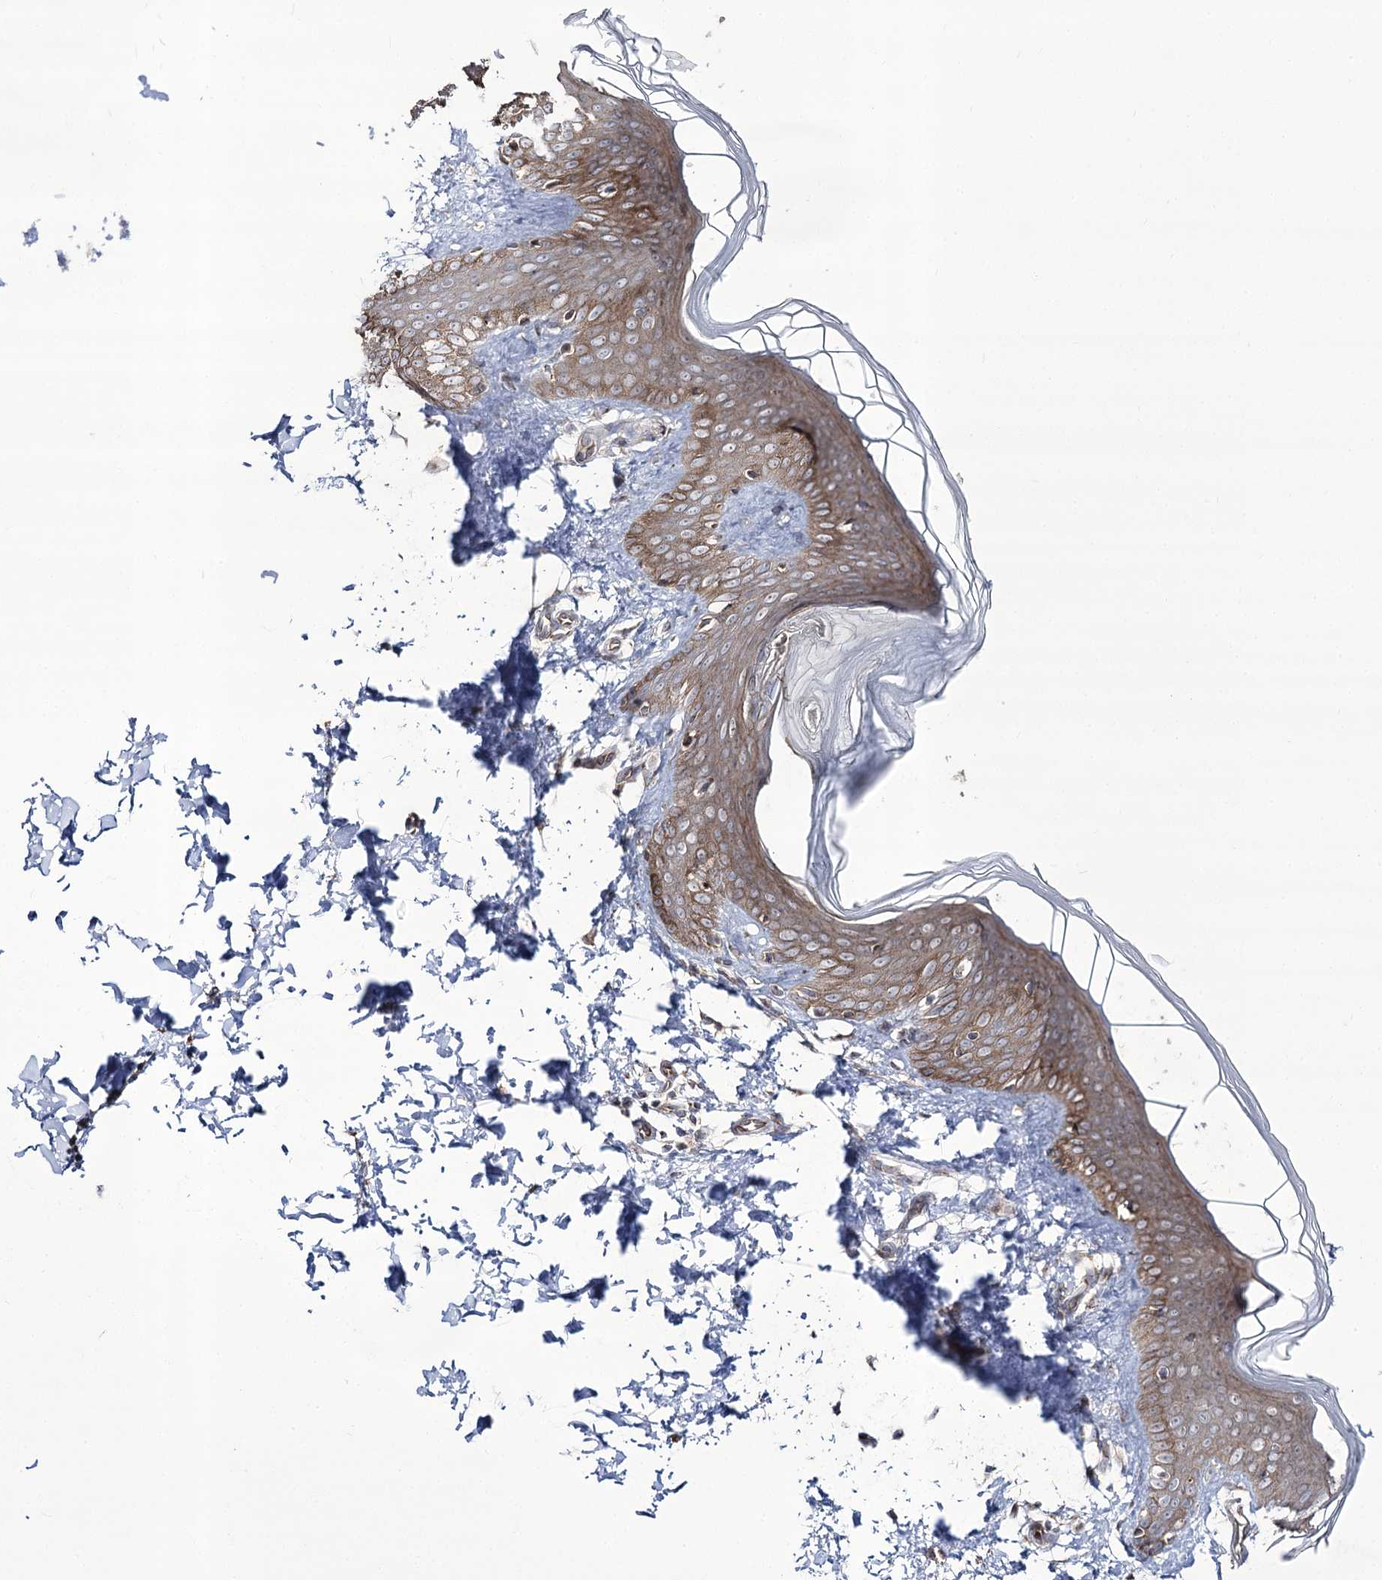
{"staining": {"intensity": "moderate", "quantity": ">75%", "location": "cytoplasmic/membranous"}, "tissue": "skin", "cell_type": "Keratinocytes", "image_type": "normal", "snomed": [{"axis": "morphology", "description": "Normal tissue, NOS"}, {"axis": "topography", "description": "Skin"}], "caption": "High-magnification brightfield microscopy of normal skin stained with DAB (brown) and counterstained with hematoxylin (blue). keratinocytes exhibit moderate cytoplasmic/membranous positivity is present in about>75% of cells. (IHC, brightfield microscopy, high magnification).", "gene": "REXO2", "patient": {"sex": "male", "age": 36}}